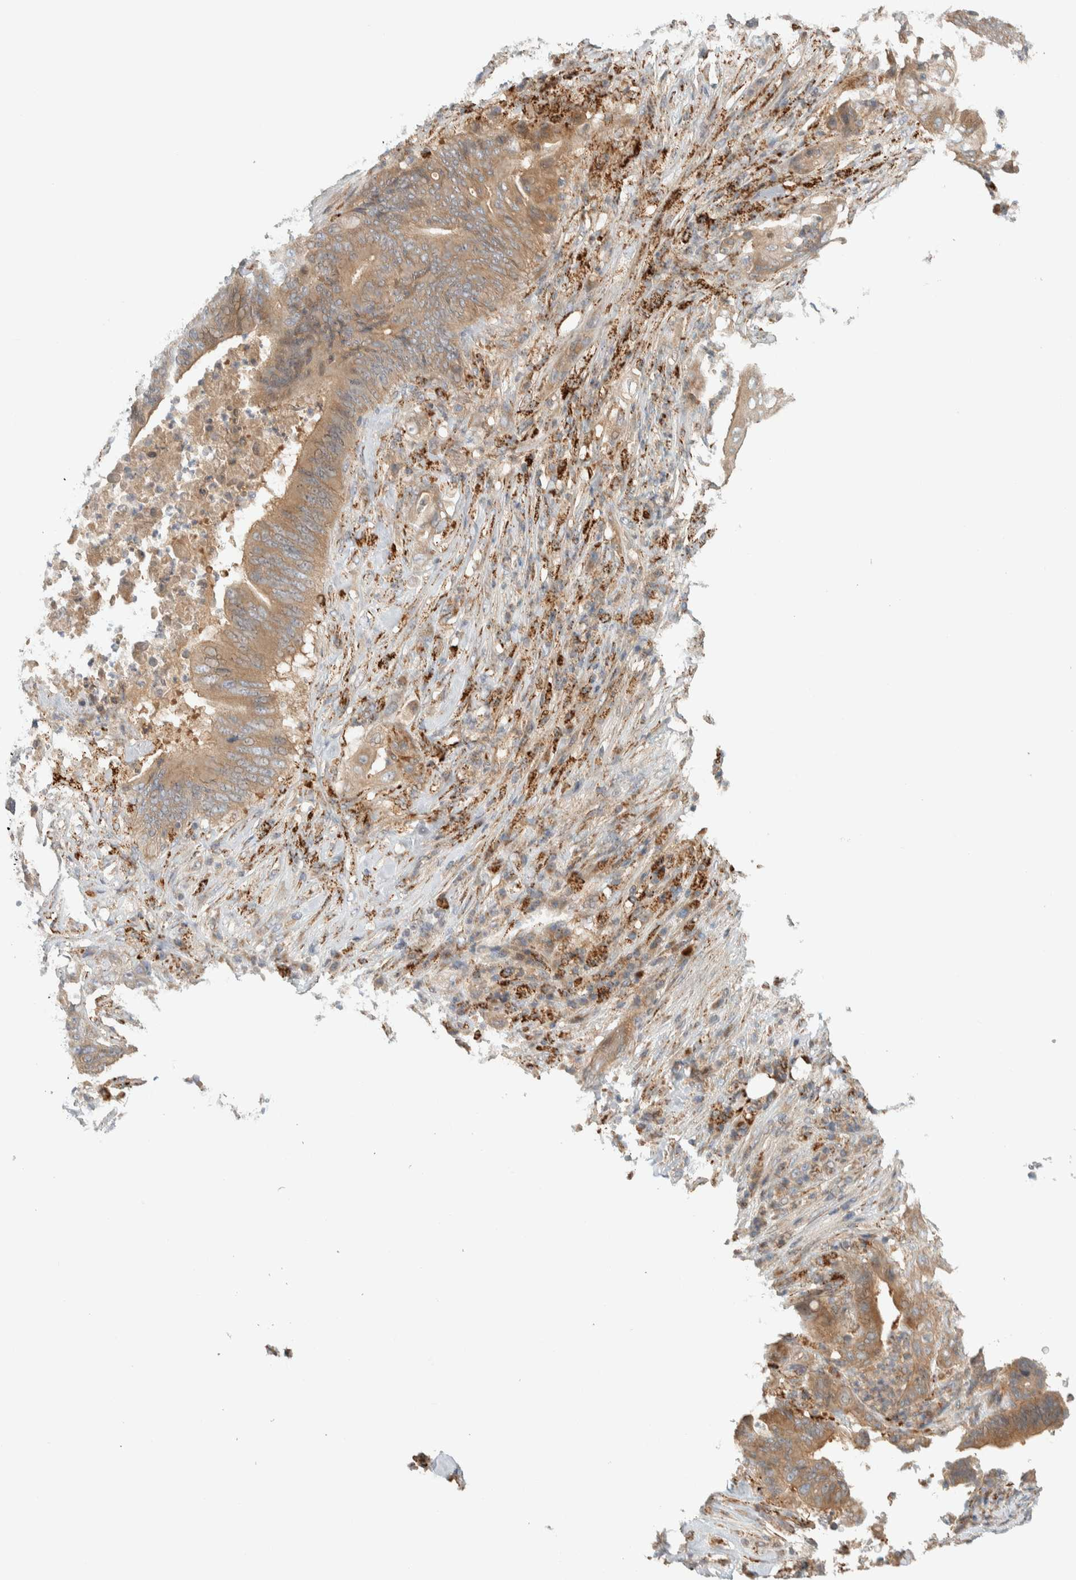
{"staining": {"intensity": "weak", "quantity": ">75%", "location": "cytoplasmic/membranous"}, "tissue": "stomach cancer", "cell_type": "Tumor cells", "image_type": "cancer", "snomed": [{"axis": "morphology", "description": "Adenocarcinoma, NOS"}, {"axis": "topography", "description": "Stomach"}], "caption": "High-magnification brightfield microscopy of stomach cancer stained with DAB (3,3'-diaminobenzidine) (brown) and counterstained with hematoxylin (blue). tumor cells exhibit weak cytoplasmic/membranous expression is present in about>75% of cells.", "gene": "FAM167A", "patient": {"sex": "female", "age": 73}}